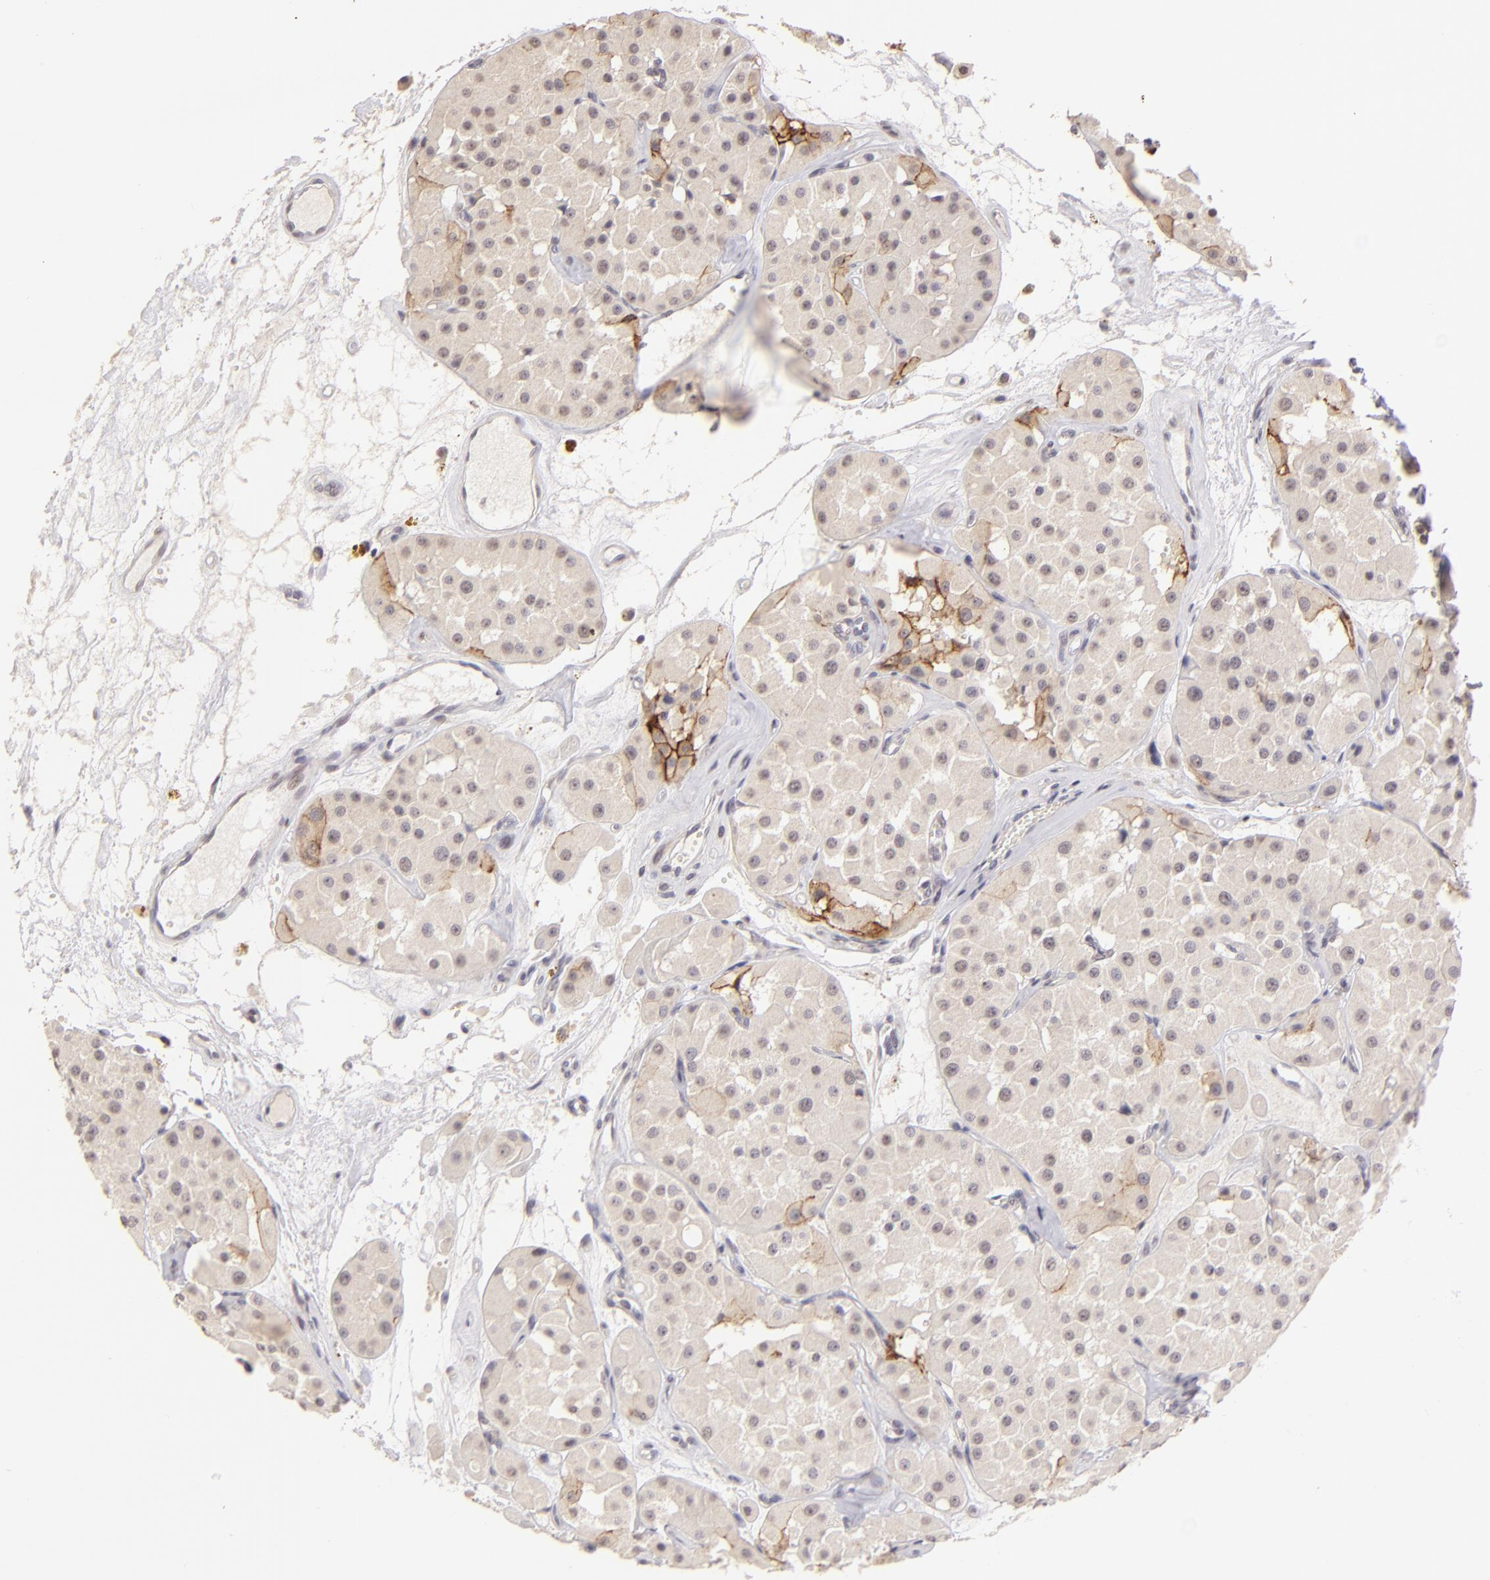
{"staining": {"intensity": "weak", "quantity": ">75%", "location": "cytoplasmic/membranous"}, "tissue": "renal cancer", "cell_type": "Tumor cells", "image_type": "cancer", "snomed": [{"axis": "morphology", "description": "Adenocarcinoma, uncertain malignant potential"}, {"axis": "topography", "description": "Kidney"}], "caption": "Protein expression by IHC exhibits weak cytoplasmic/membranous staining in approximately >75% of tumor cells in renal cancer (adenocarcinoma,  uncertain malignant potential).", "gene": "CLDN1", "patient": {"sex": "male", "age": 63}}